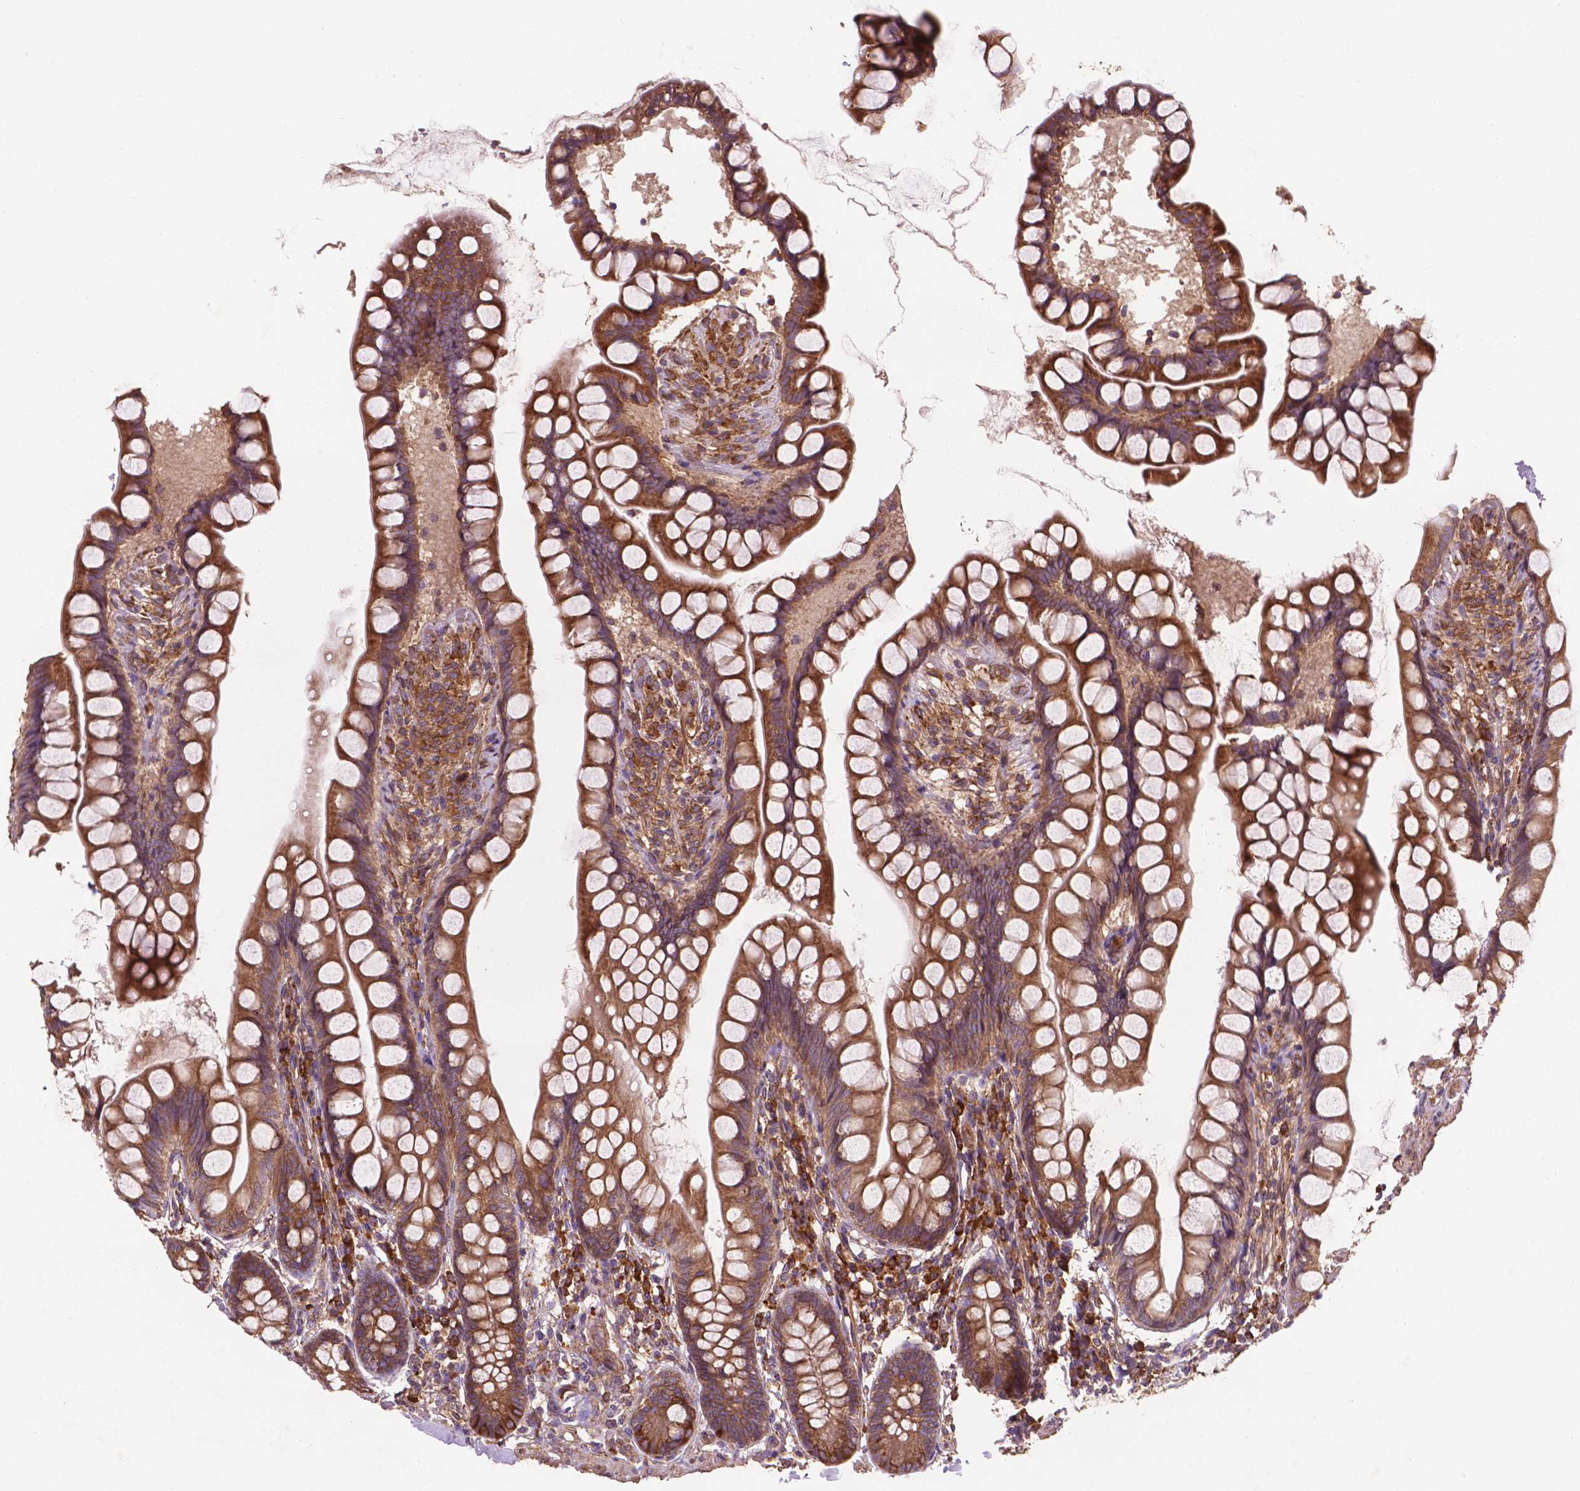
{"staining": {"intensity": "moderate", "quantity": ">75%", "location": "cytoplasmic/membranous"}, "tissue": "small intestine", "cell_type": "Glandular cells", "image_type": "normal", "snomed": [{"axis": "morphology", "description": "Normal tissue, NOS"}, {"axis": "topography", "description": "Small intestine"}], "caption": "Protein expression analysis of unremarkable human small intestine reveals moderate cytoplasmic/membranous staining in about >75% of glandular cells. (IHC, brightfield microscopy, high magnification).", "gene": "CCDC71L", "patient": {"sex": "male", "age": 70}}